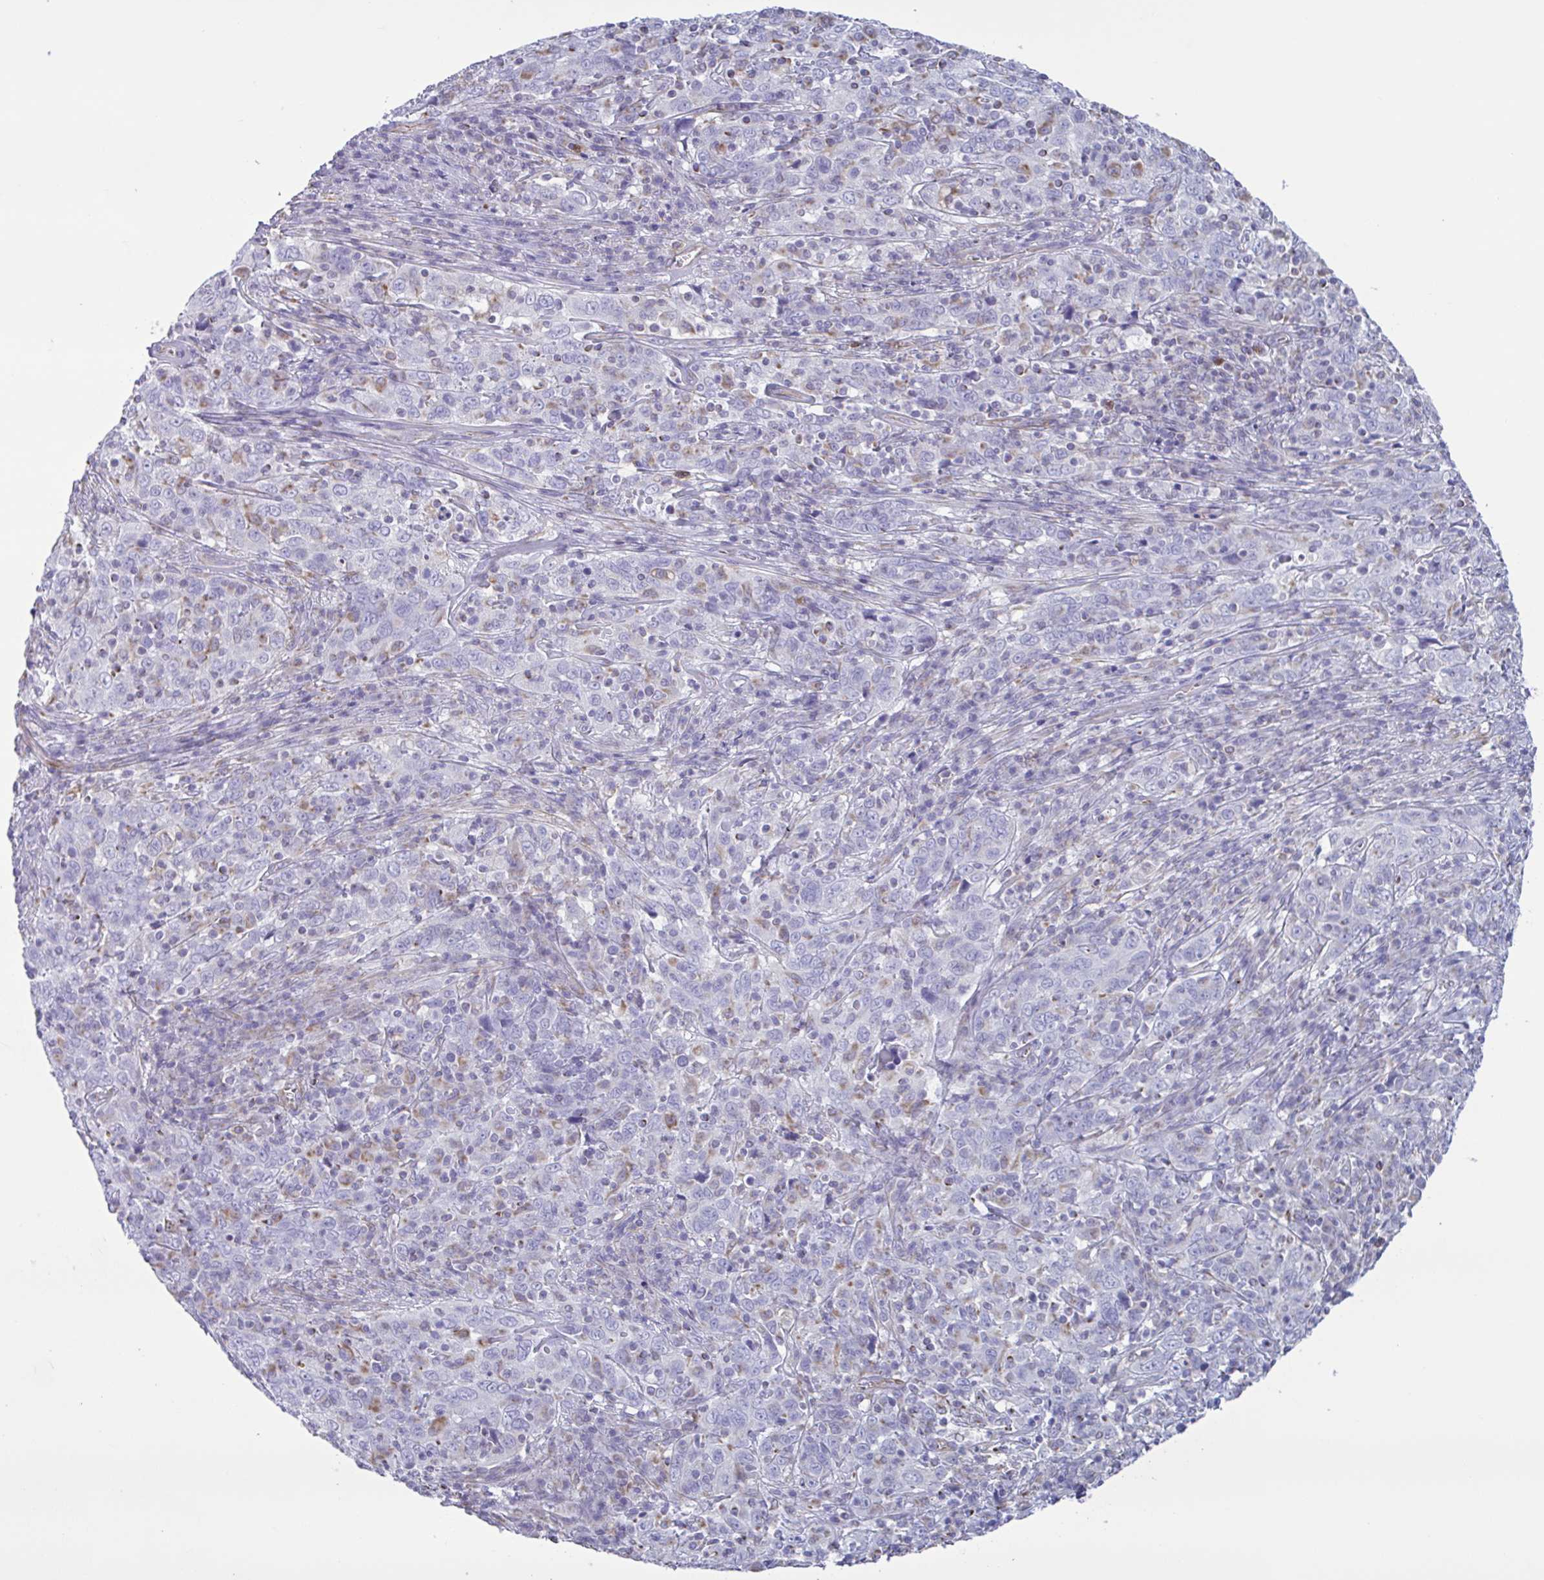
{"staining": {"intensity": "negative", "quantity": "none", "location": "none"}, "tissue": "cervical cancer", "cell_type": "Tumor cells", "image_type": "cancer", "snomed": [{"axis": "morphology", "description": "Squamous cell carcinoma, NOS"}, {"axis": "topography", "description": "Cervix"}], "caption": "The image displays no significant expression in tumor cells of cervical cancer (squamous cell carcinoma).", "gene": "TMEM86B", "patient": {"sex": "female", "age": 46}}